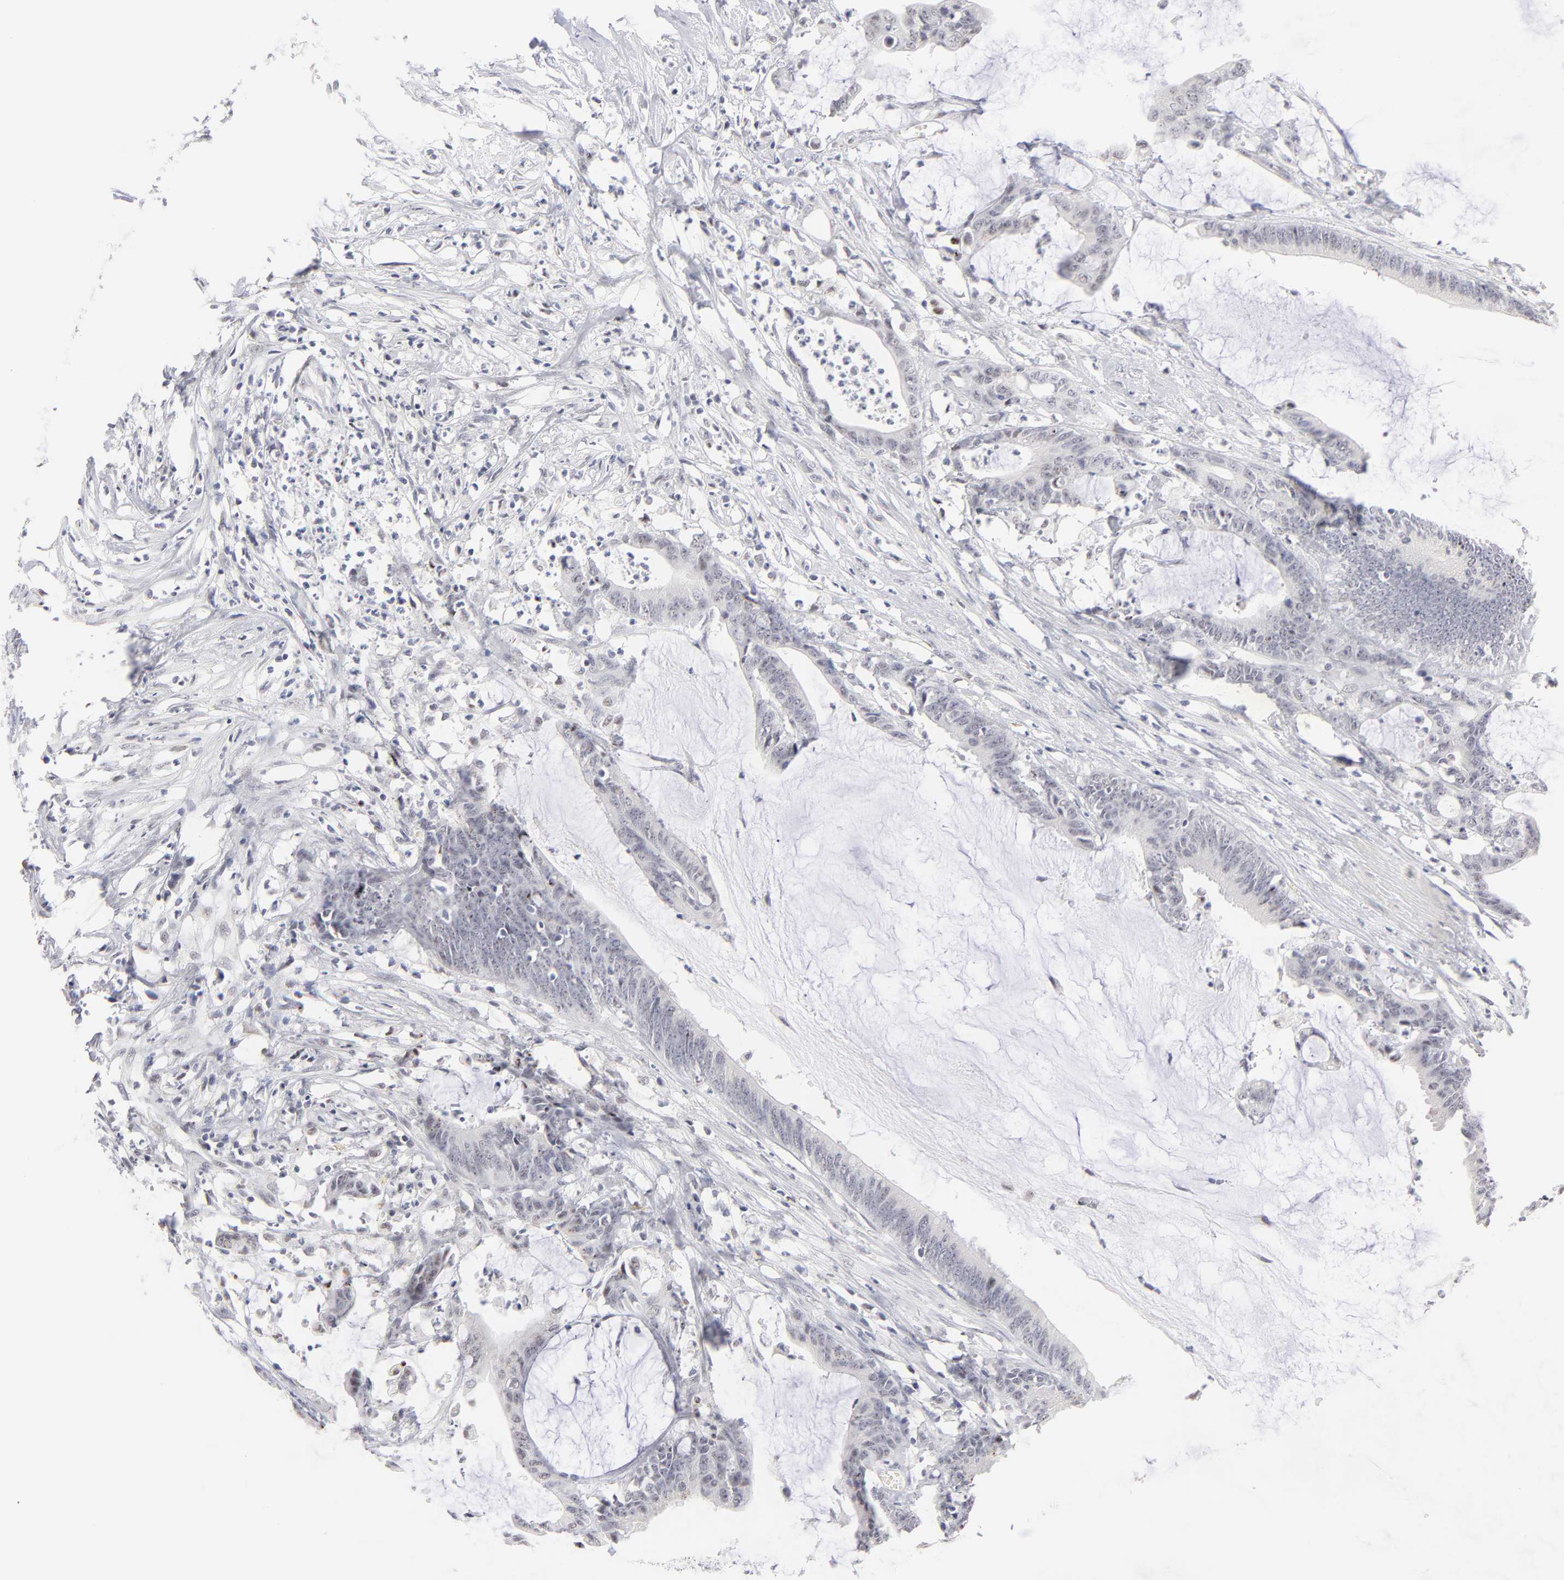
{"staining": {"intensity": "negative", "quantity": "none", "location": "none"}, "tissue": "colorectal cancer", "cell_type": "Tumor cells", "image_type": "cancer", "snomed": [{"axis": "morphology", "description": "Adenocarcinoma, NOS"}, {"axis": "topography", "description": "Rectum"}], "caption": "The image shows no significant staining in tumor cells of colorectal cancer. The staining is performed using DAB brown chromogen with nuclei counter-stained in using hematoxylin.", "gene": "KHNYN", "patient": {"sex": "female", "age": 66}}